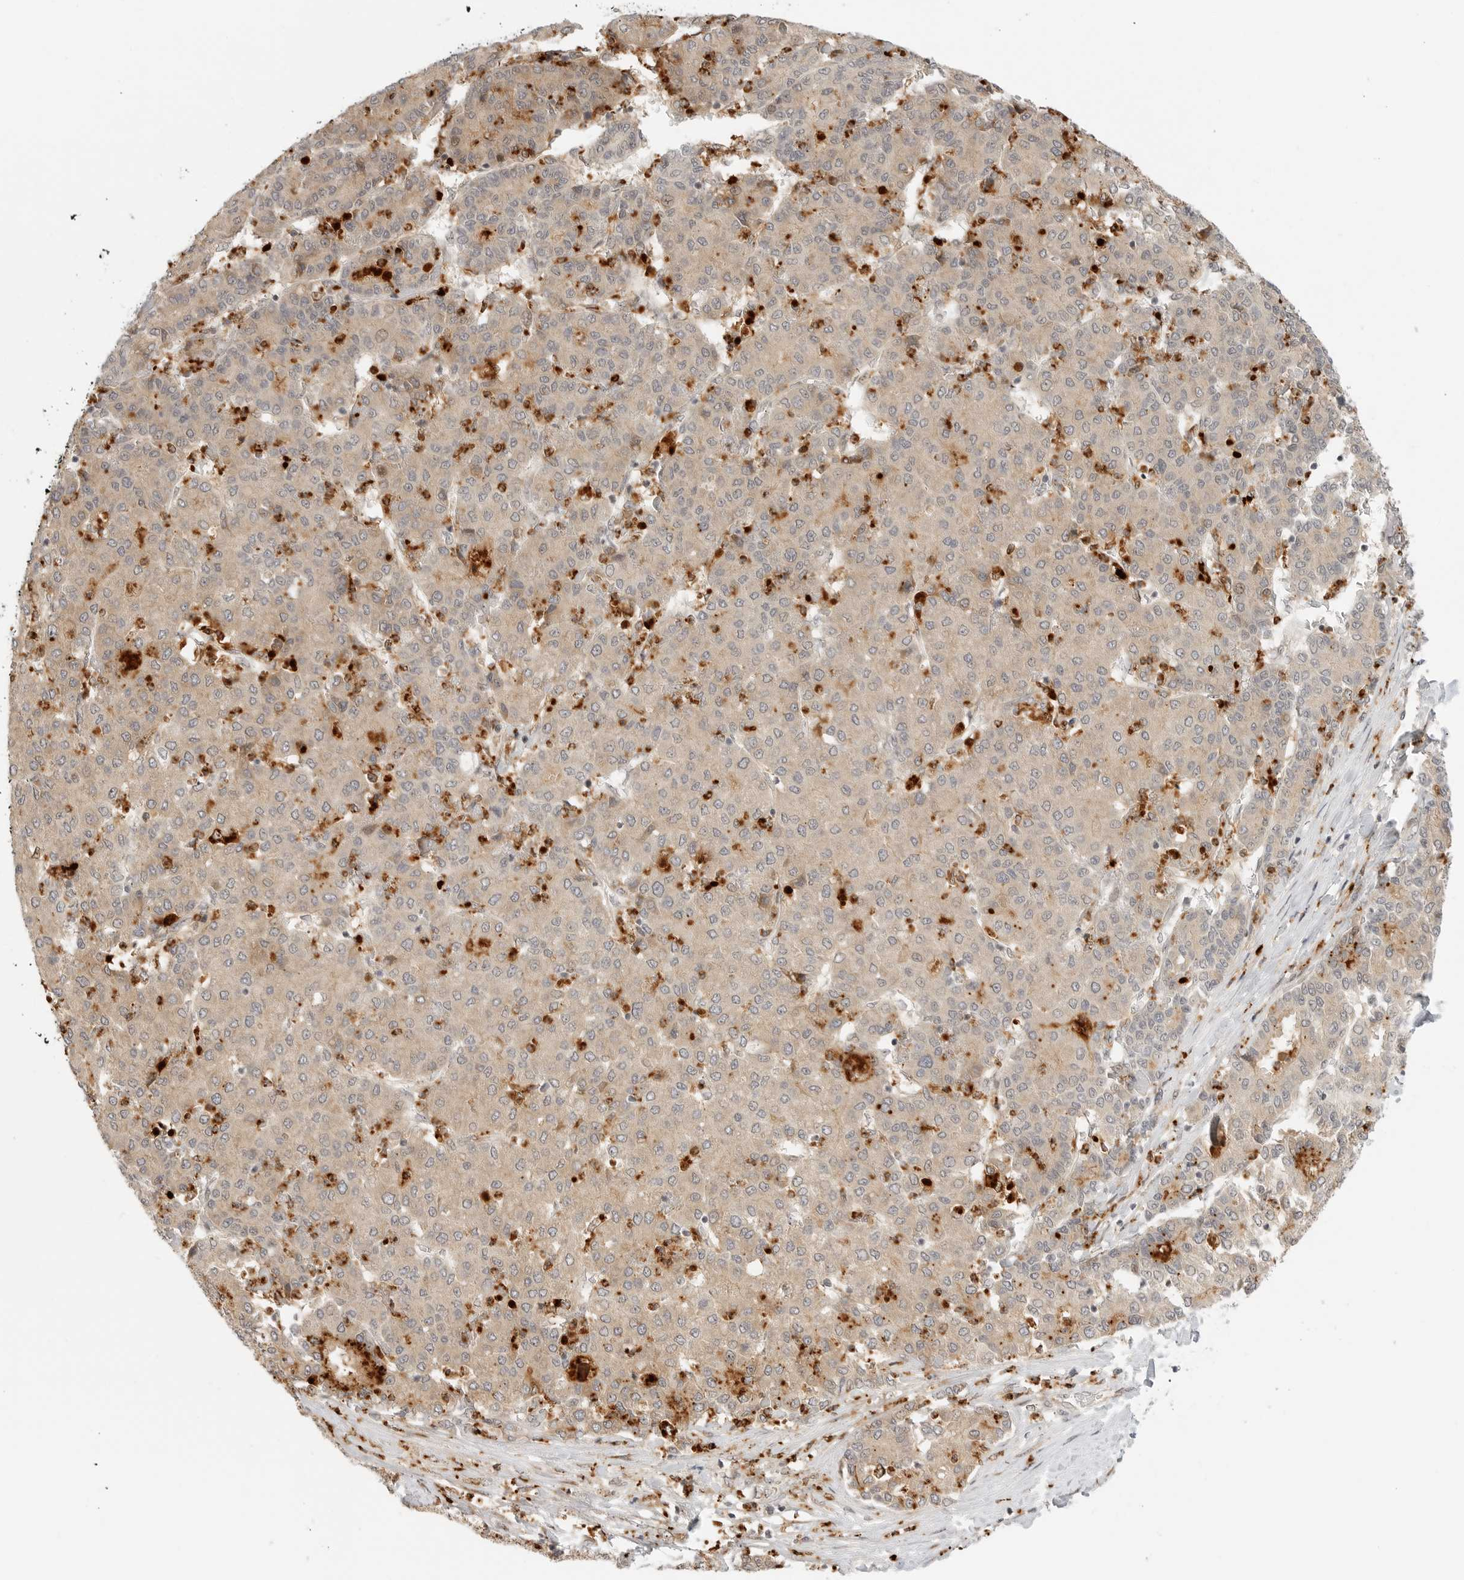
{"staining": {"intensity": "weak", "quantity": ">75%", "location": "cytoplasmic/membranous"}, "tissue": "liver cancer", "cell_type": "Tumor cells", "image_type": "cancer", "snomed": [{"axis": "morphology", "description": "Carcinoma, Hepatocellular, NOS"}, {"axis": "topography", "description": "Liver"}], "caption": "Brown immunohistochemical staining in hepatocellular carcinoma (liver) demonstrates weak cytoplasmic/membranous expression in about >75% of tumor cells.", "gene": "DSCC1", "patient": {"sex": "male", "age": 65}}